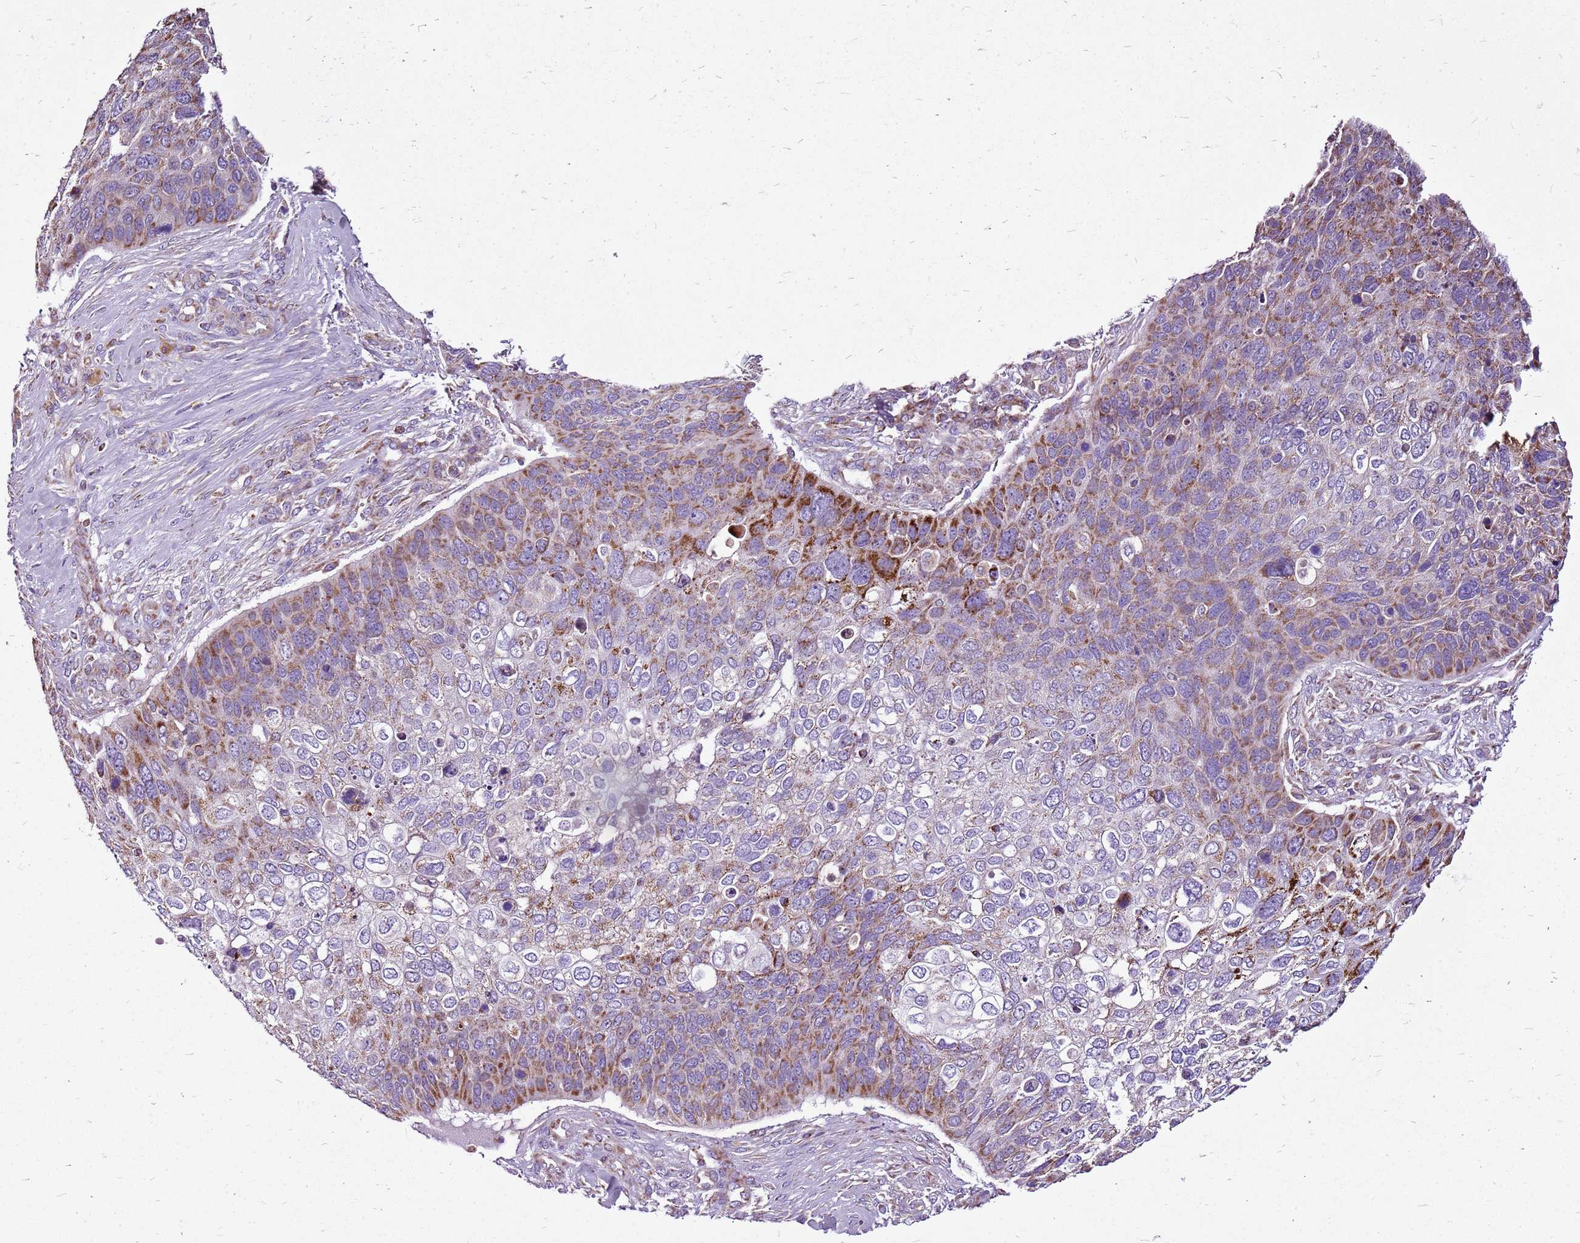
{"staining": {"intensity": "moderate", "quantity": "25%-75%", "location": "cytoplasmic/membranous"}, "tissue": "skin cancer", "cell_type": "Tumor cells", "image_type": "cancer", "snomed": [{"axis": "morphology", "description": "Basal cell carcinoma"}, {"axis": "topography", "description": "Skin"}], "caption": "This micrograph reveals skin cancer (basal cell carcinoma) stained with immunohistochemistry to label a protein in brown. The cytoplasmic/membranous of tumor cells show moderate positivity for the protein. Nuclei are counter-stained blue.", "gene": "GCDH", "patient": {"sex": "female", "age": 74}}